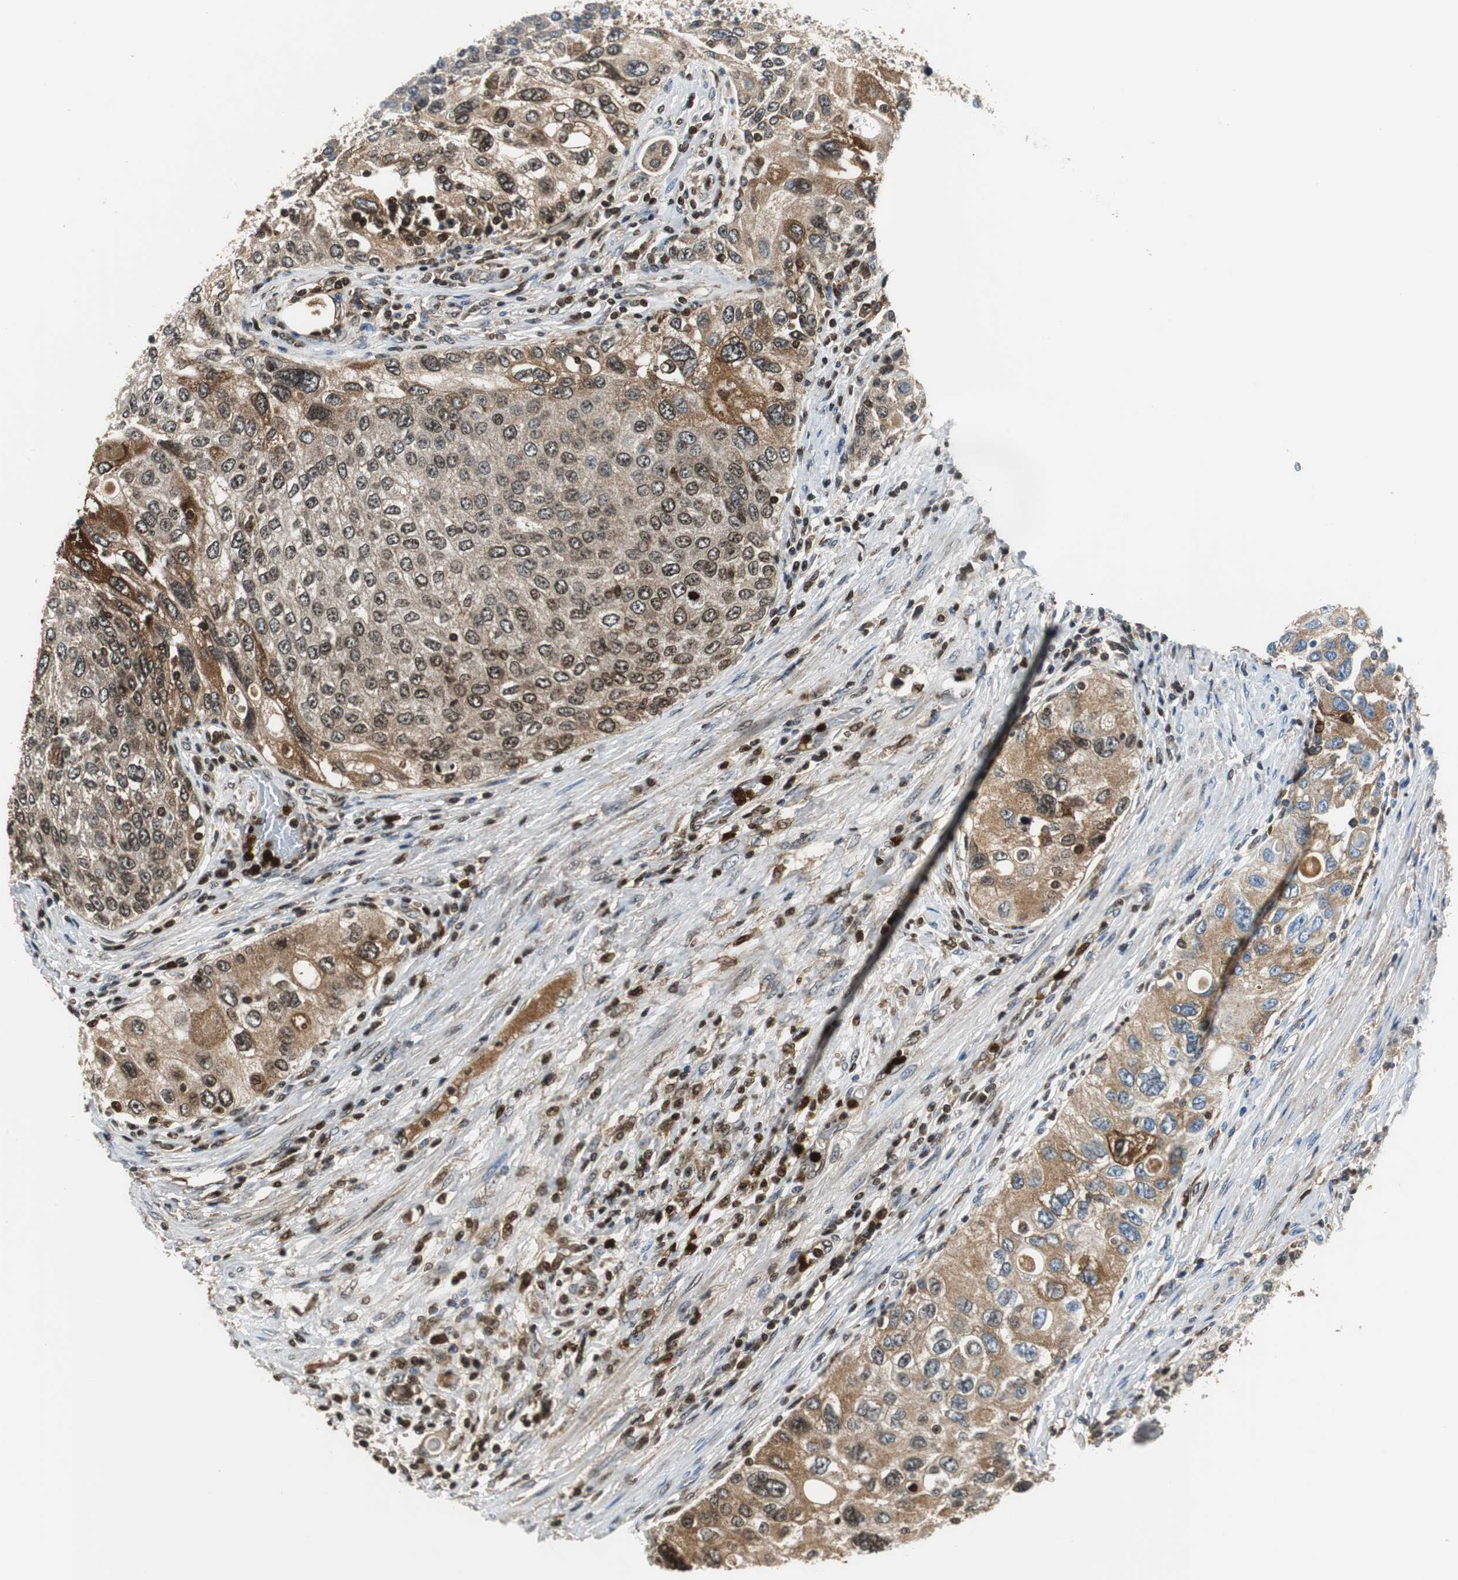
{"staining": {"intensity": "moderate", "quantity": ">75%", "location": "cytoplasmic/membranous,nuclear"}, "tissue": "urothelial cancer", "cell_type": "Tumor cells", "image_type": "cancer", "snomed": [{"axis": "morphology", "description": "Urothelial carcinoma, High grade"}, {"axis": "topography", "description": "Urinary bladder"}], "caption": "Urothelial cancer stained with a brown dye demonstrates moderate cytoplasmic/membranous and nuclear positive expression in about >75% of tumor cells.", "gene": "ORM1", "patient": {"sex": "female", "age": 56}}